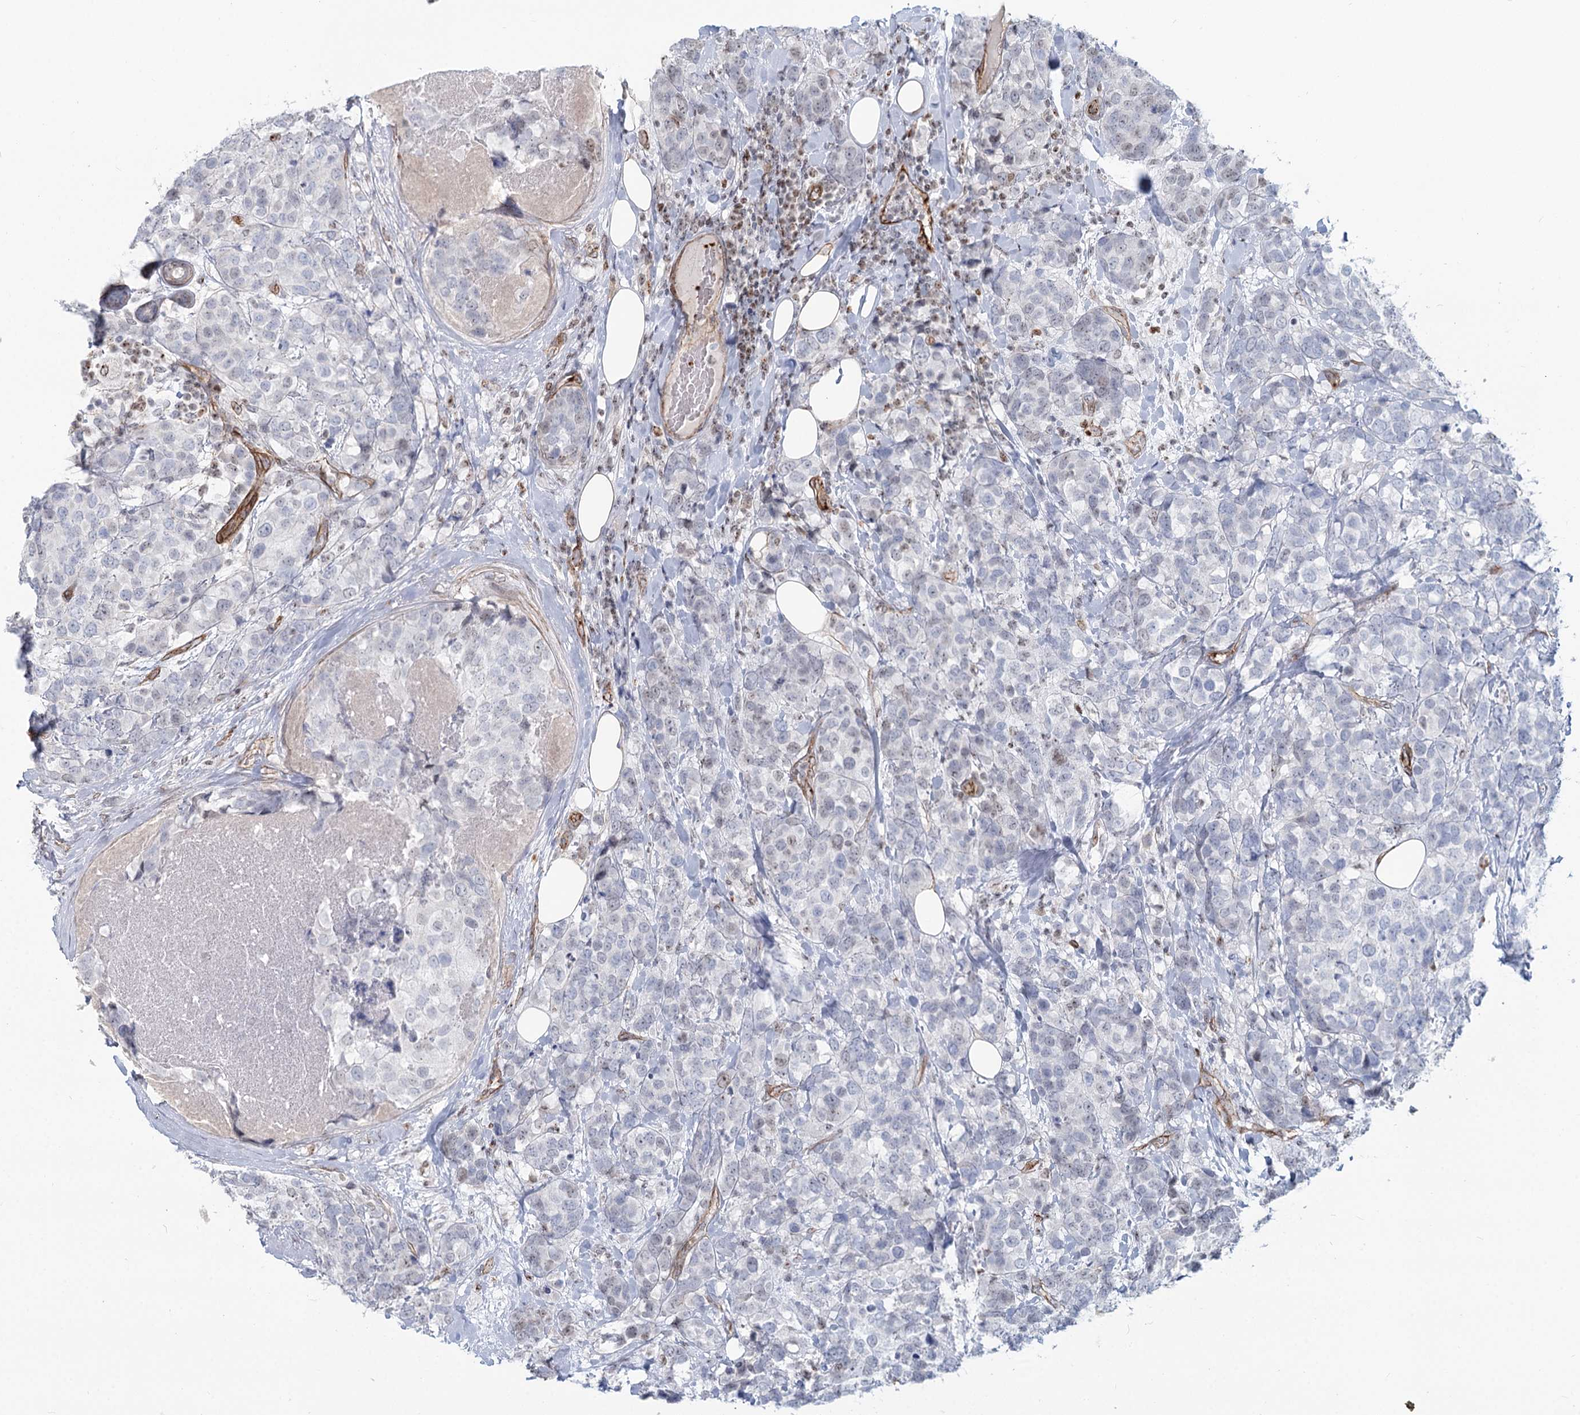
{"staining": {"intensity": "weak", "quantity": "<25%", "location": "nuclear"}, "tissue": "breast cancer", "cell_type": "Tumor cells", "image_type": "cancer", "snomed": [{"axis": "morphology", "description": "Lobular carcinoma"}, {"axis": "topography", "description": "Breast"}], "caption": "Immunohistochemistry of human breast lobular carcinoma shows no positivity in tumor cells.", "gene": "ZFYVE28", "patient": {"sex": "female", "age": 59}}